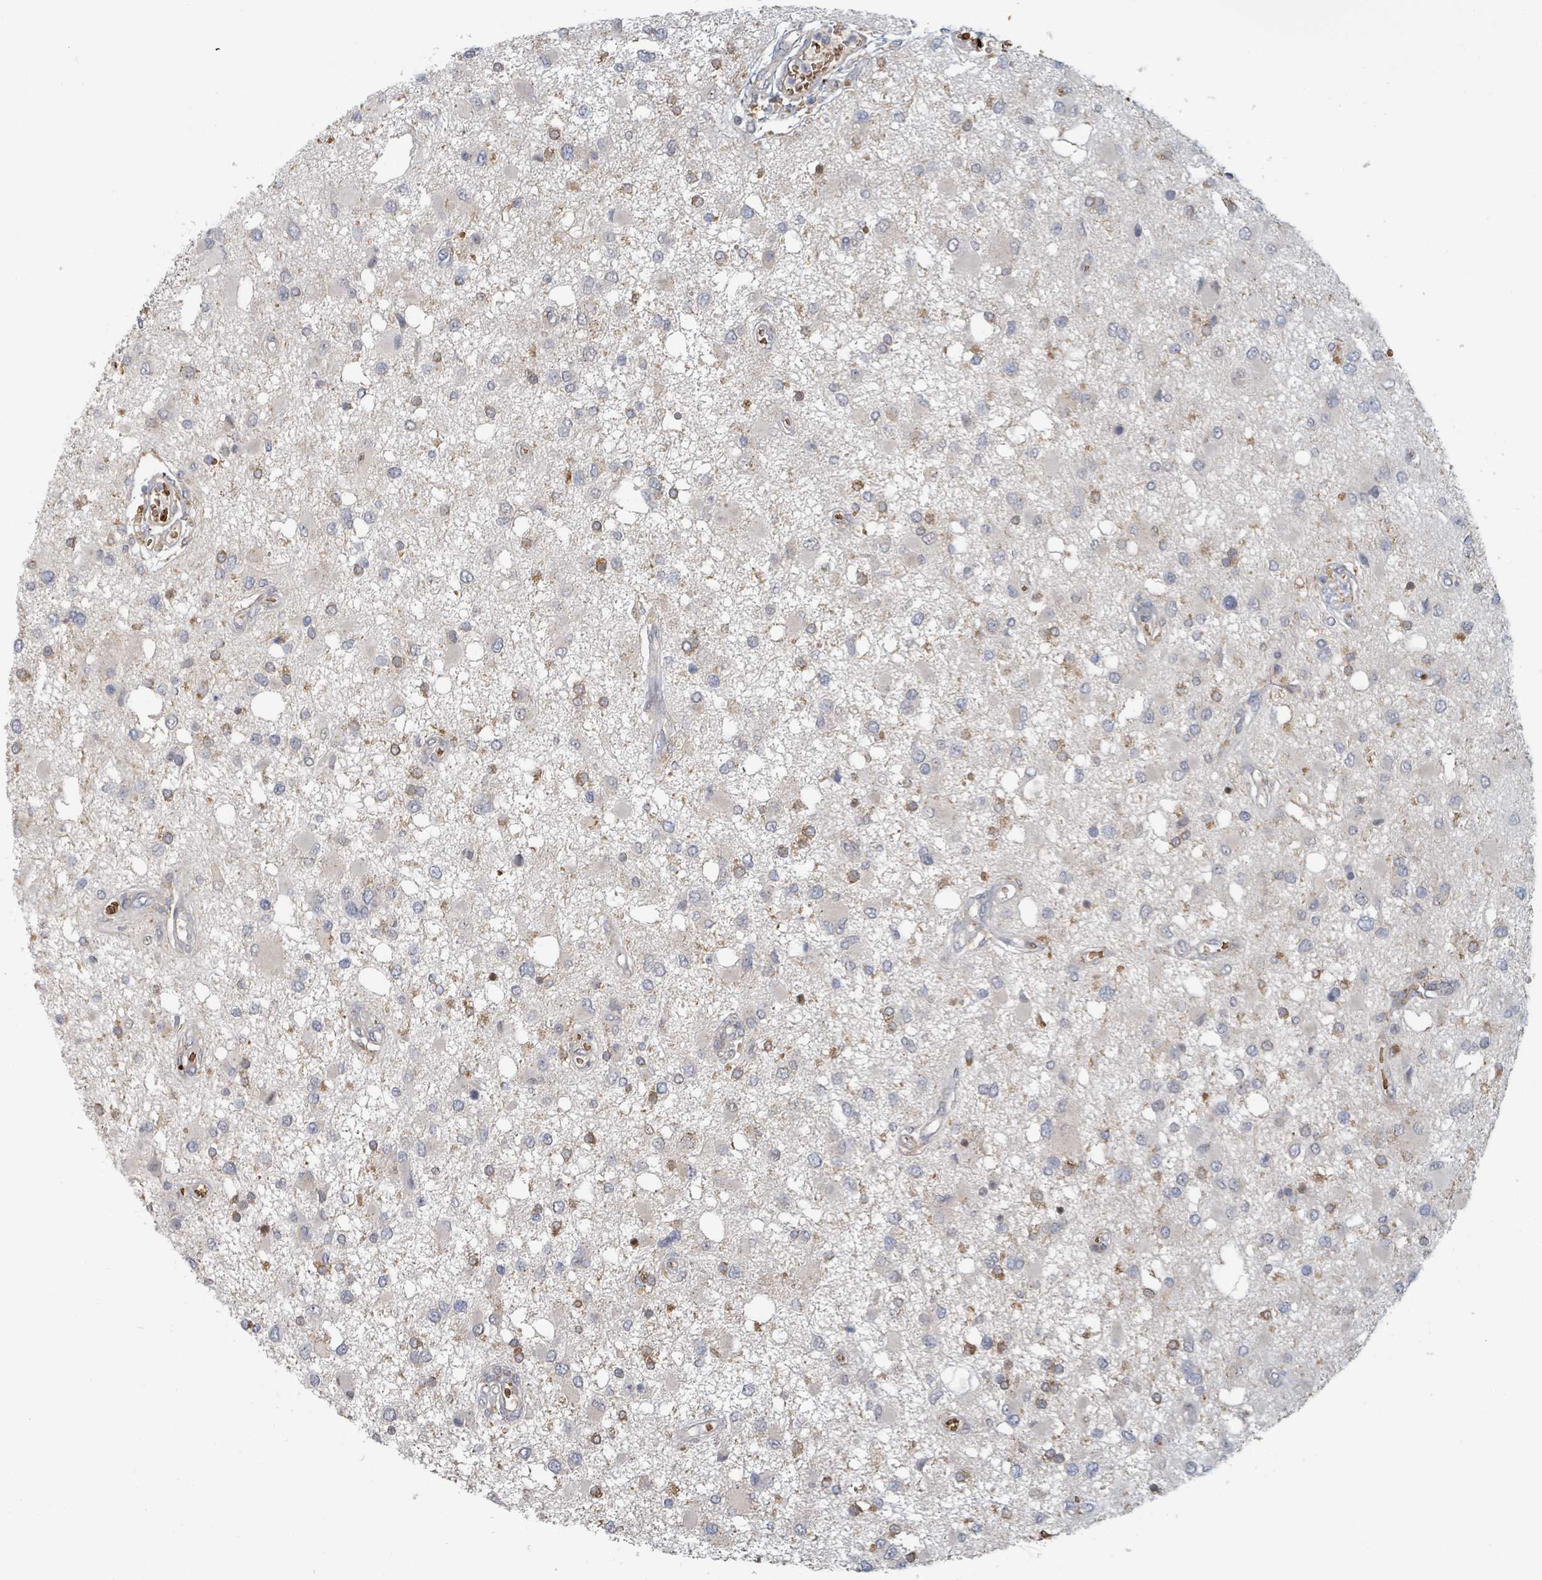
{"staining": {"intensity": "moderate", "quantity": "<25%", "location": "cytoplasmic/membranous"}, "tissue": "glioma", "cell_type": "Tumor cells", "image_type": "cancer", "snomed": [{"axis": "morphology", "description": "Glioma, malignant, High grade"}, {"axis": "topography", "description": "Brain"}], "caption": "Protein staining by immunohistochemistry (IHC) demonstrates moderate cytoplasmic/membranous staining in about <25% of tumor cells in glioma.", "gene": "TRPC4AP", "patient": {"sex": "male", "age": 53}}